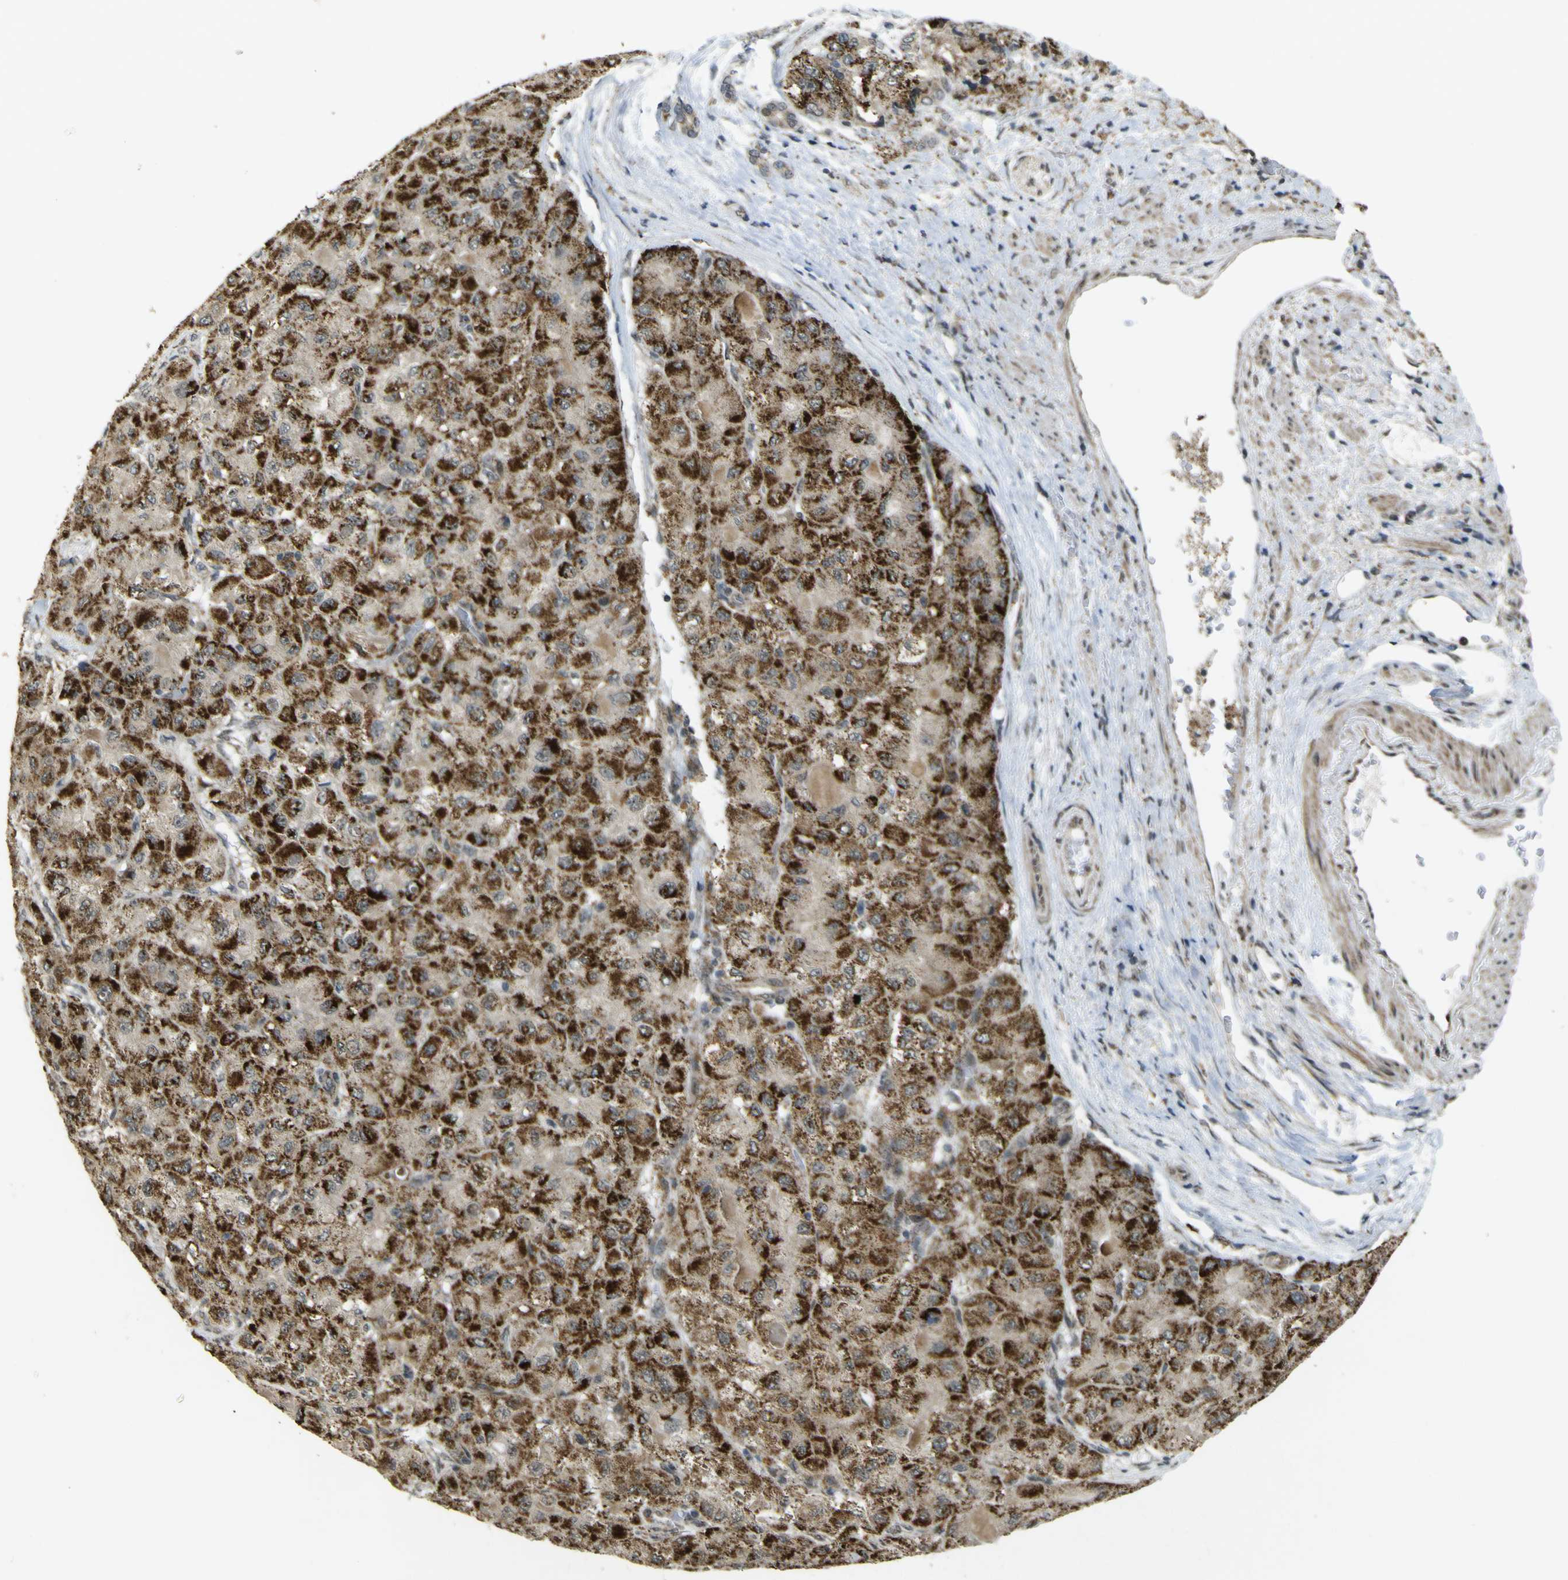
{"staining": {"intensity": "strong", "quantity": ">75%", "location": "cytoplasmic/membranous"}, "tissue": "liver cancer", "cell_type": "Tumor cells", "image_type": "cancer", "snomed": [{"axis": "morphology", "description": "Carcinoma, Hepatocellular, NOS"}, {"axis": "topography", "description": "Liver"}], "caption": "Liver cancer was stained to show a protein in brown. There is high levels of strong cytoplasmic/membranous expression in approximately >75% of tumor cells.", "gene": "ACBD5", "patient": {"sex": "male", "age": 80}}